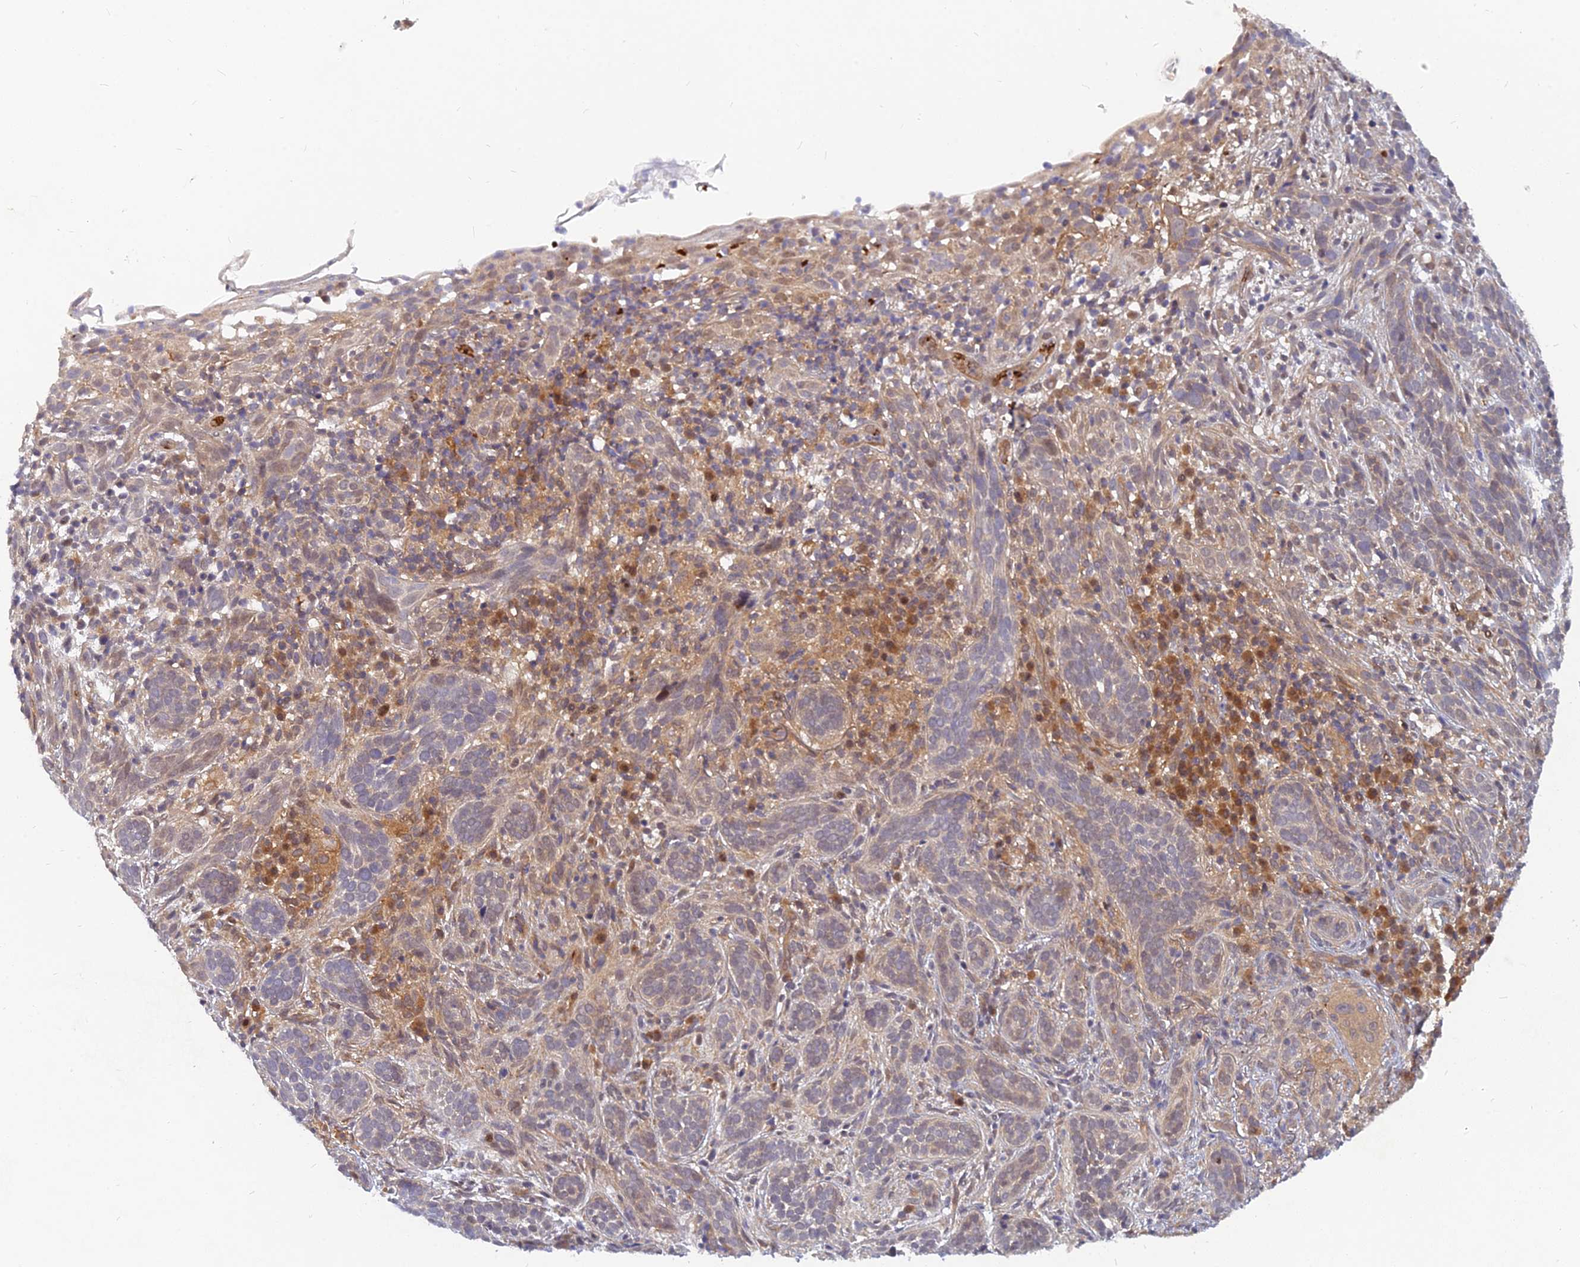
{"staining": {"intensity": "weak", "quantity": "<25%", "location": "cytoplasmic/membranous"}, "tissue": "skin cancer", "cell_type": "Tumor cells", "image_type": "cancer", "snomed": [{"axis": "morphology", "description": "Basal cell carcinoma"}, {"axis": "topography", "description": "Skin"}], "caption": "Skin basal cell carcinoma was stained to show a protein in brown. There is no significant positivity in tumor cells.", "gene": "ARL2BP", "patient": {"sex": "male", "age": 71}}